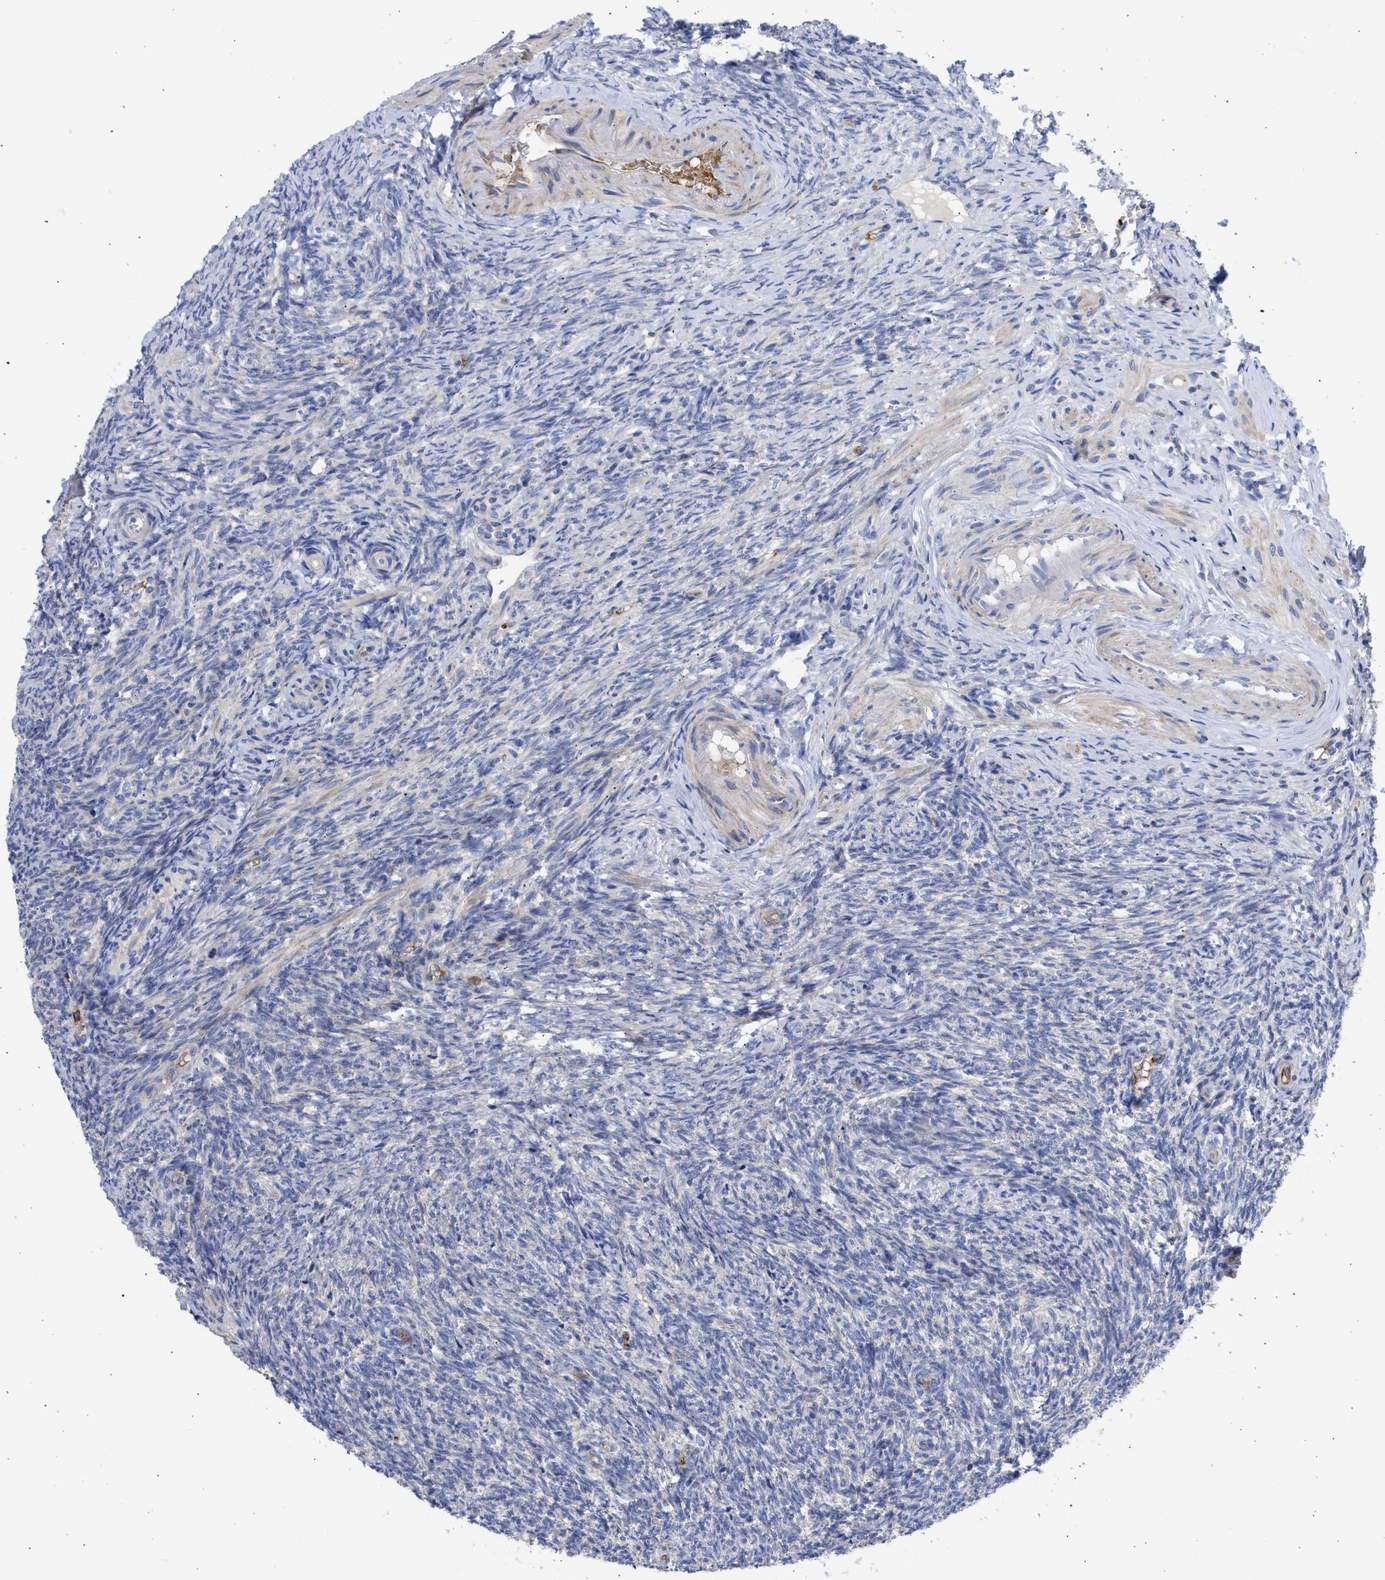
{"staining": {"intensity": "weak", "quantity": "25%-75%", "location": "cytoplasmic/membranous"}, "tissue": "ovary", "cell_type": "Follicle cells", "image_type": "normal", "snomed": [{"axis": "morphology", "description": "Normal tissue, NOS"}, {"axis": "topography", "description": "Ovary"}], "caption": "Protein expression by immunohistochemistry (IHC) exhibits weak cytoplasmic/membranous positivity in approximately 25%-75% of follicle cells in normal ovary. The staining is performed using DAB brown chromogen to label protein expression. The nuclei are counter-stained blue using hematoxylin.", "gene": "BTG3", "patient": {"sex": "female", "age": 41}}